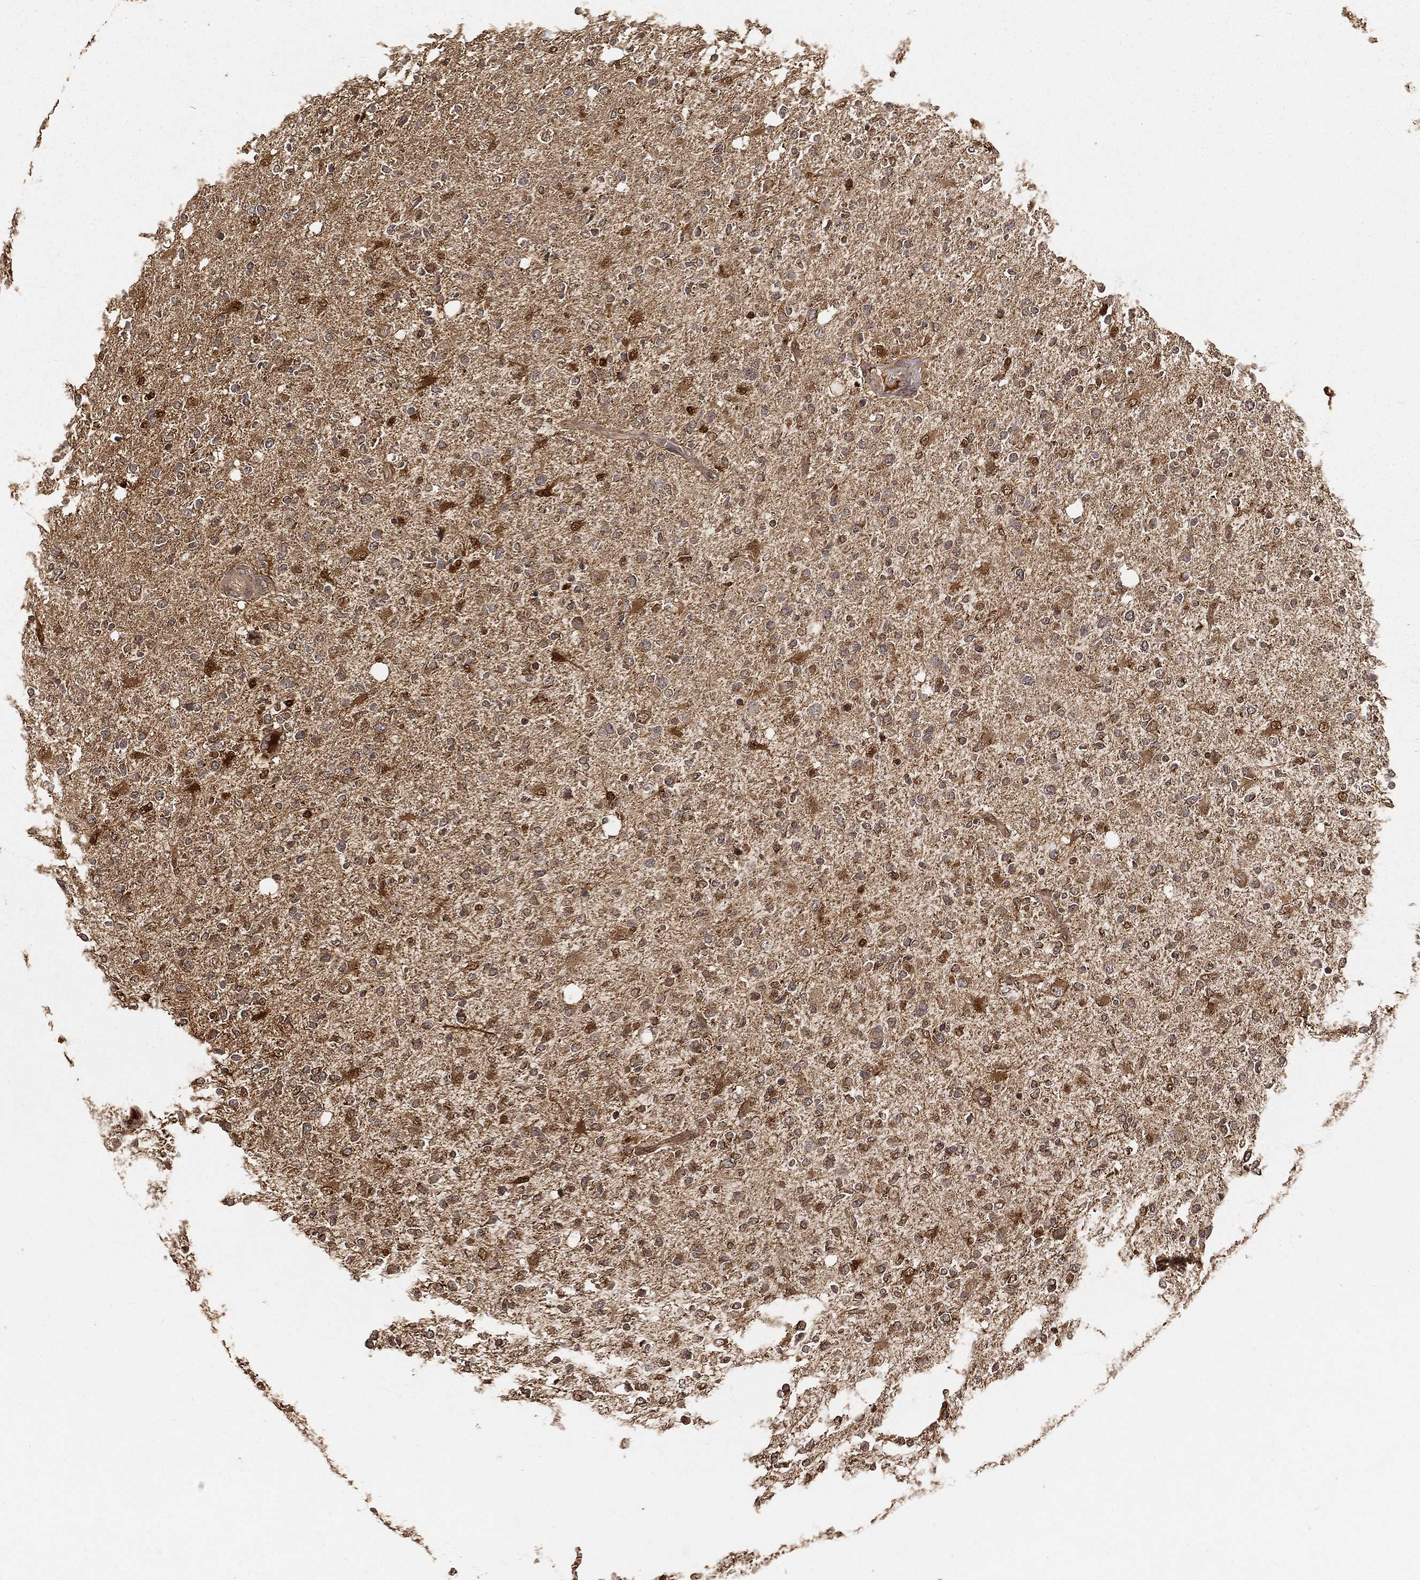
{"staining": {"intensity": "moderate", "quantity": "<25%", "location": "cytoplasmic/membranous"}, "tissue": "glioma", "cell_type": "Tumor cells", "image_type": "cancer", "snomed": [{"axis": "morphology", "description": "Glioma, malignant, High grade"}, {"axis": "topography", "description": "Cerebral cortex"}], "caption": "Immunohistochemistry image of neoplastic tissue: human high-grade glioma (malignant) stained using immunohistochemistry (IHC) exhibits low levels of moderate protein expression localized specifically in the cytoplasmic/membranous of tumor cells, appearing as a cytoplasmic/membranous brown color.", "gene": "MAPK1", "patient": {"sex": "male", "age": 70}}